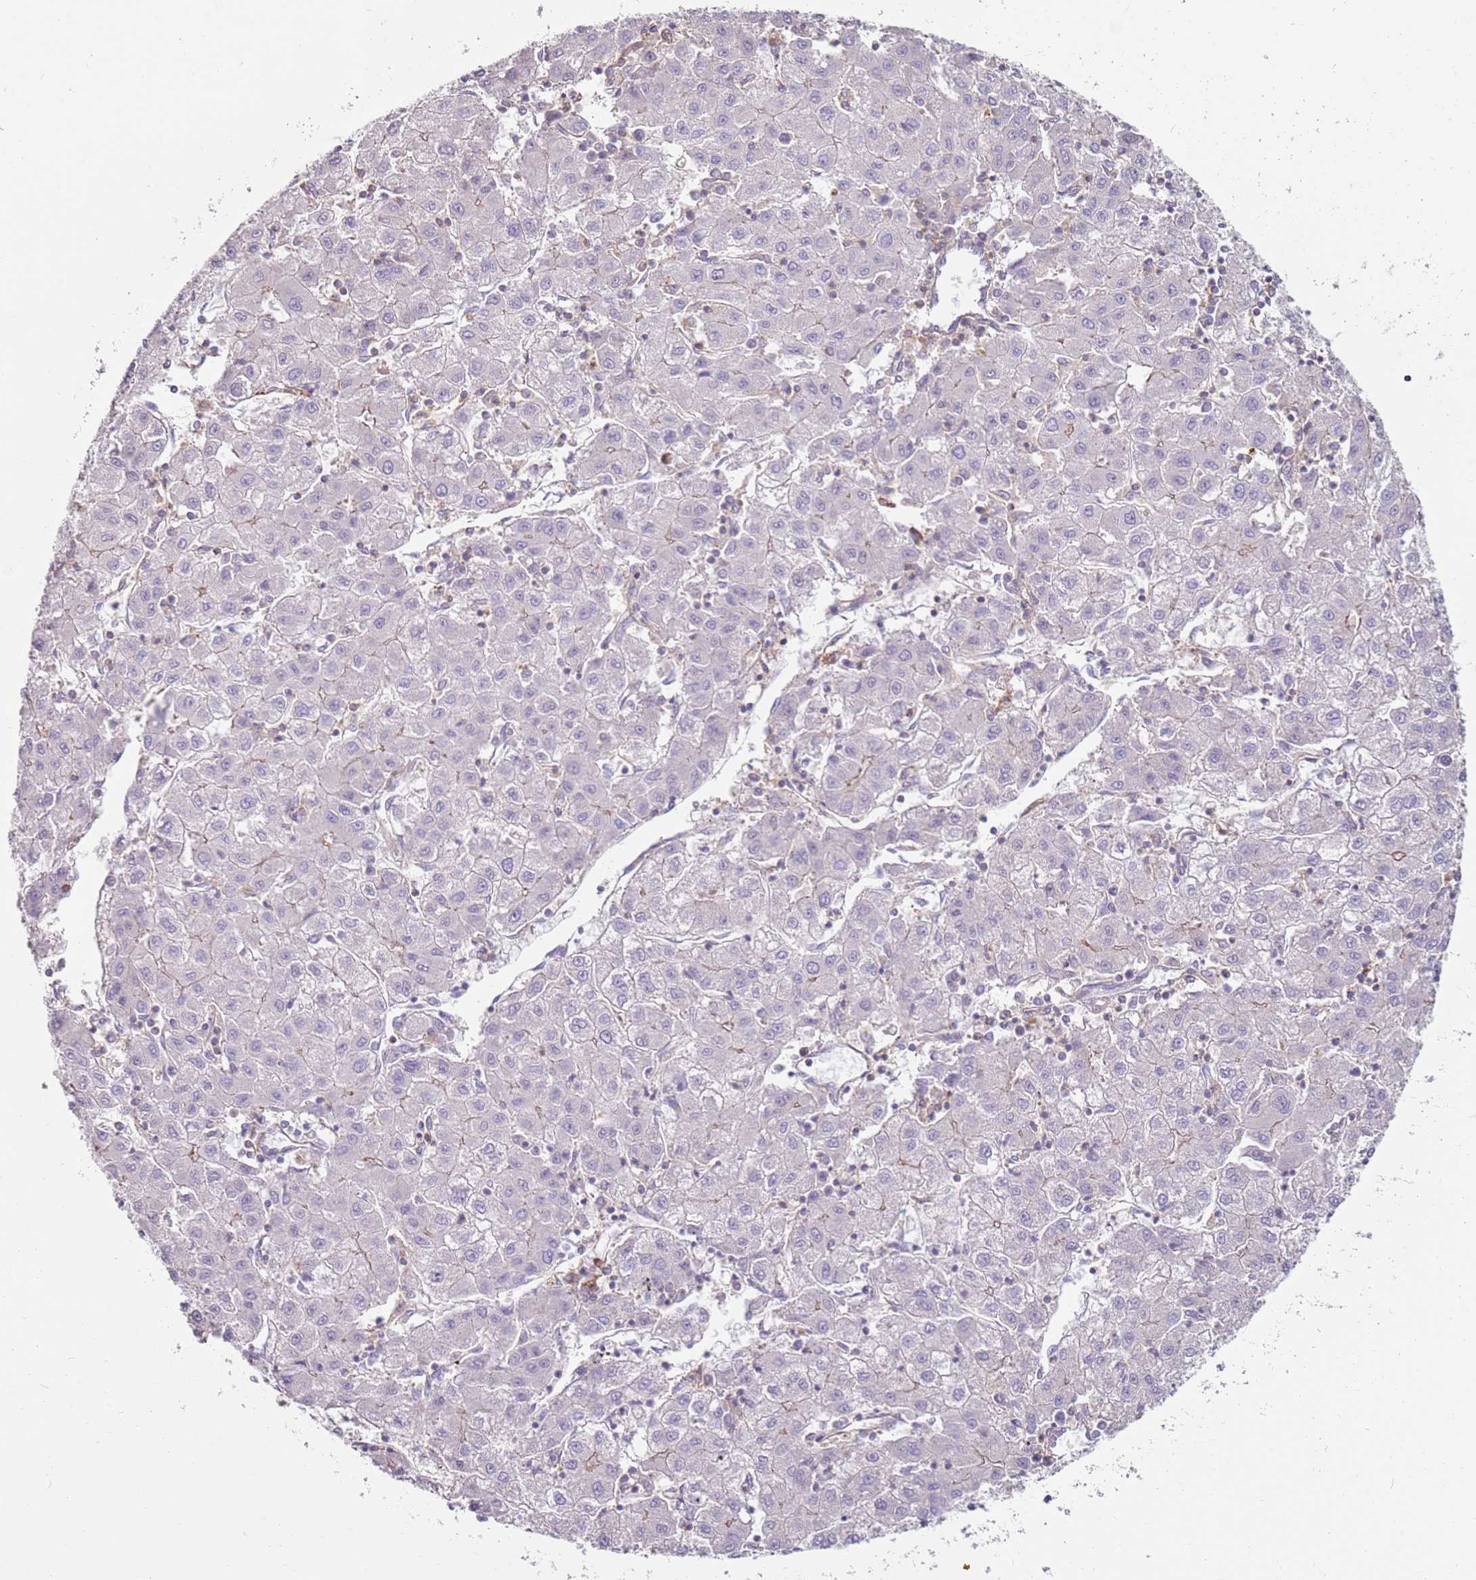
{"staining": {"intensity": "negative", "quantity": "none", "location": "none"}, "tissue": "liver cancer", "cell_type": "Tumor cells", "image_type": "cancer", "snomed": [{"axis": "morphology", "description": "Carcinoma, Hepatocellular, NOS"}, {"axis": "topography", "description": "Liver"}], "caption": "High power microscopy histopathology image of an immunohistochemistry (IHC) micrograph of hepatocellular carcinoma (liver), revealing no significant staining in tumor cells.", "gene": "FPR1", "patient": {"sex": "male", "age": 72}}